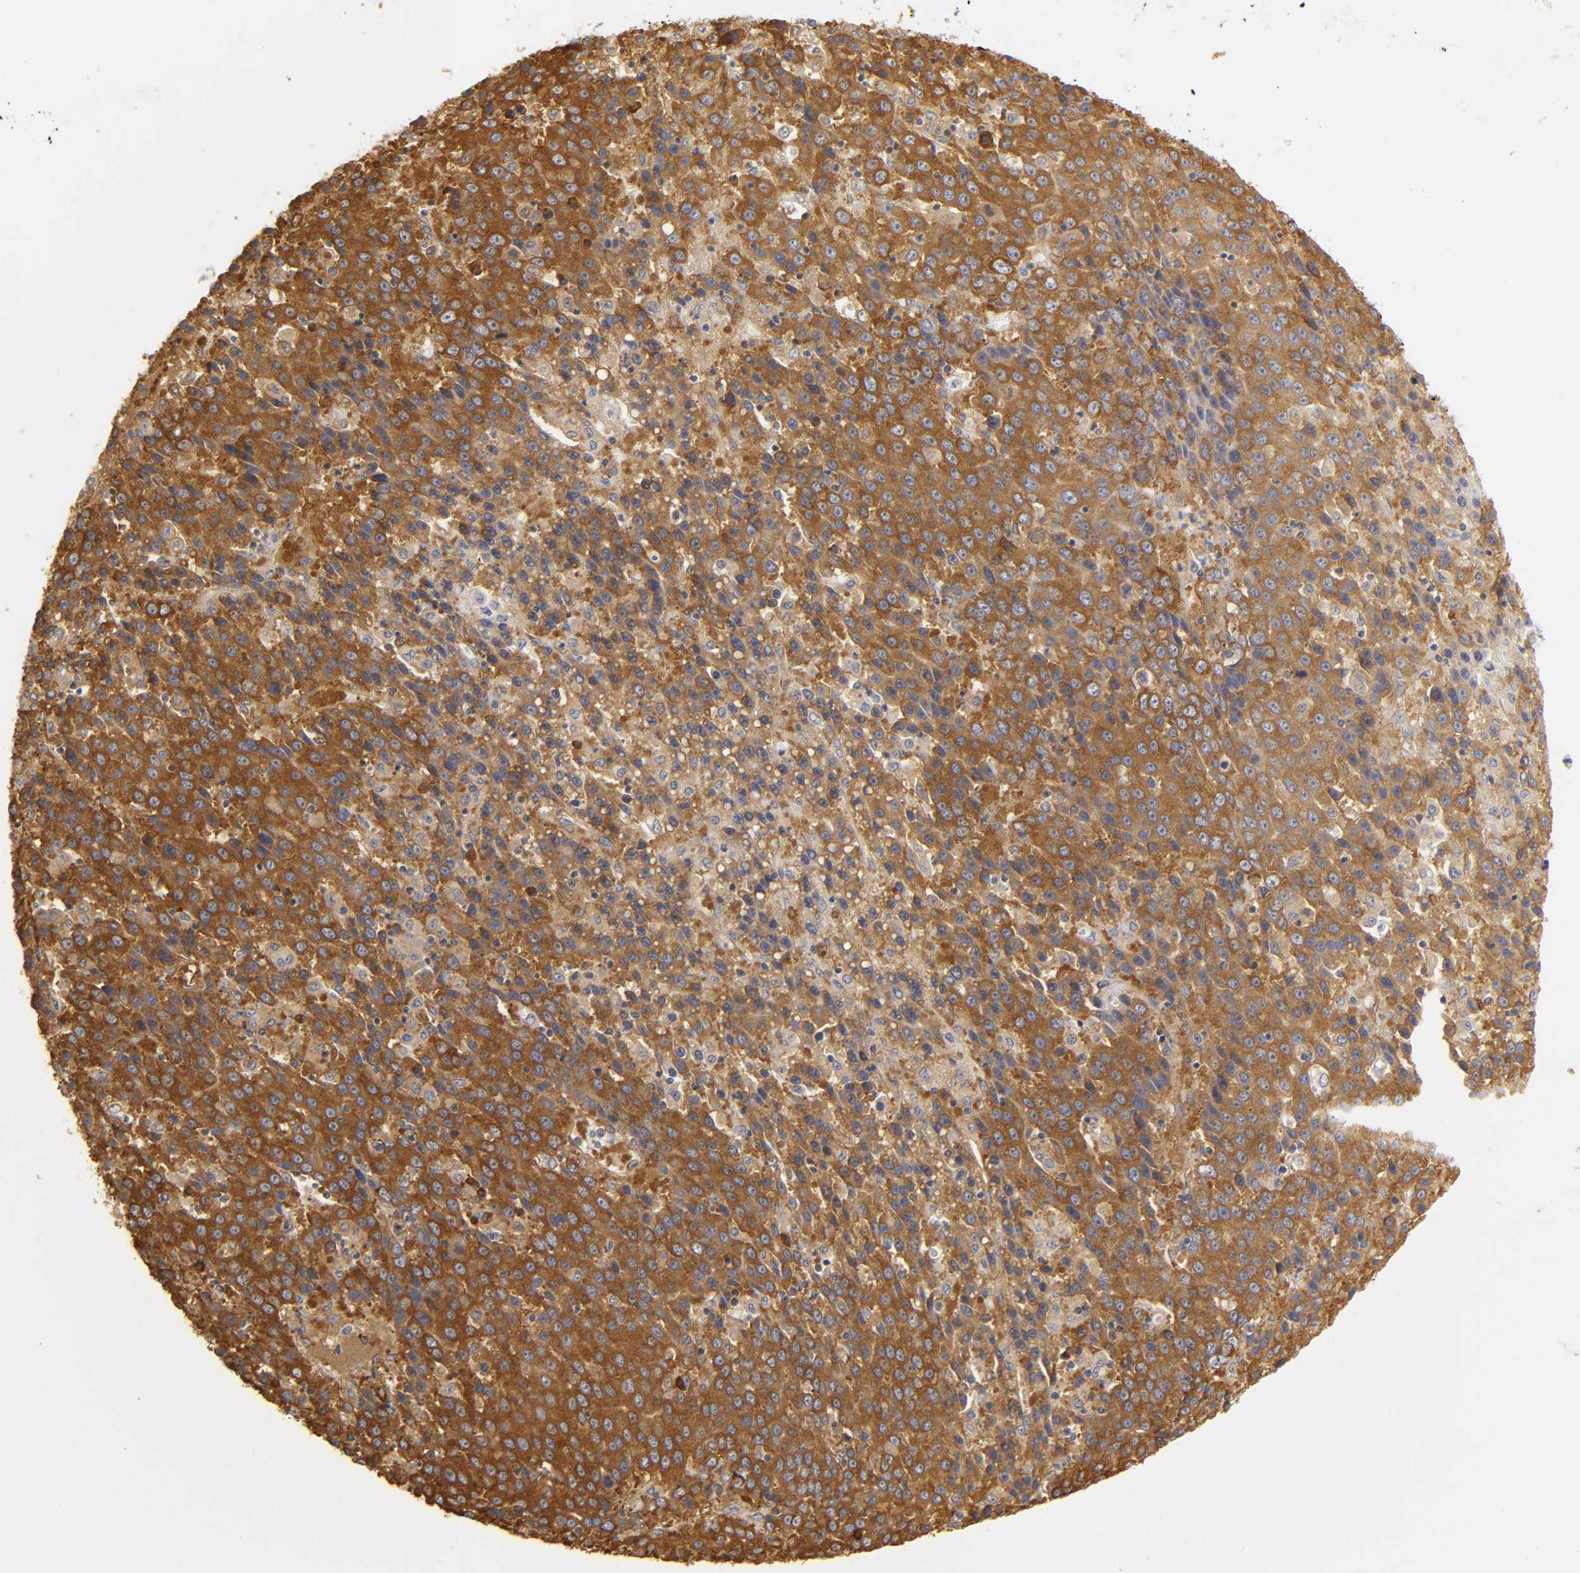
{"staining": {"intensity": "strong", "quantity": ">75%", "location": "cytoplasmic/membranous"}, "tissue": "liver cancer", "cell_type": "Tumor cells", "image_type": "cancer", "snomed": [{"axis": "morphology", "description": "Carcinoma, Hepatocellular, NOS"}, {"axis": "topography", "description": "Liver"}], "caption": "Approximately >75% of tumor cells in human liver cancer (hepatocellular carcinoma) display strong cytoplasmic/membranous protein positivity as visualized by brown immunohistochemical staining.", "gene": "RPL14", "patient": {"sex": "female", "age": 53}}